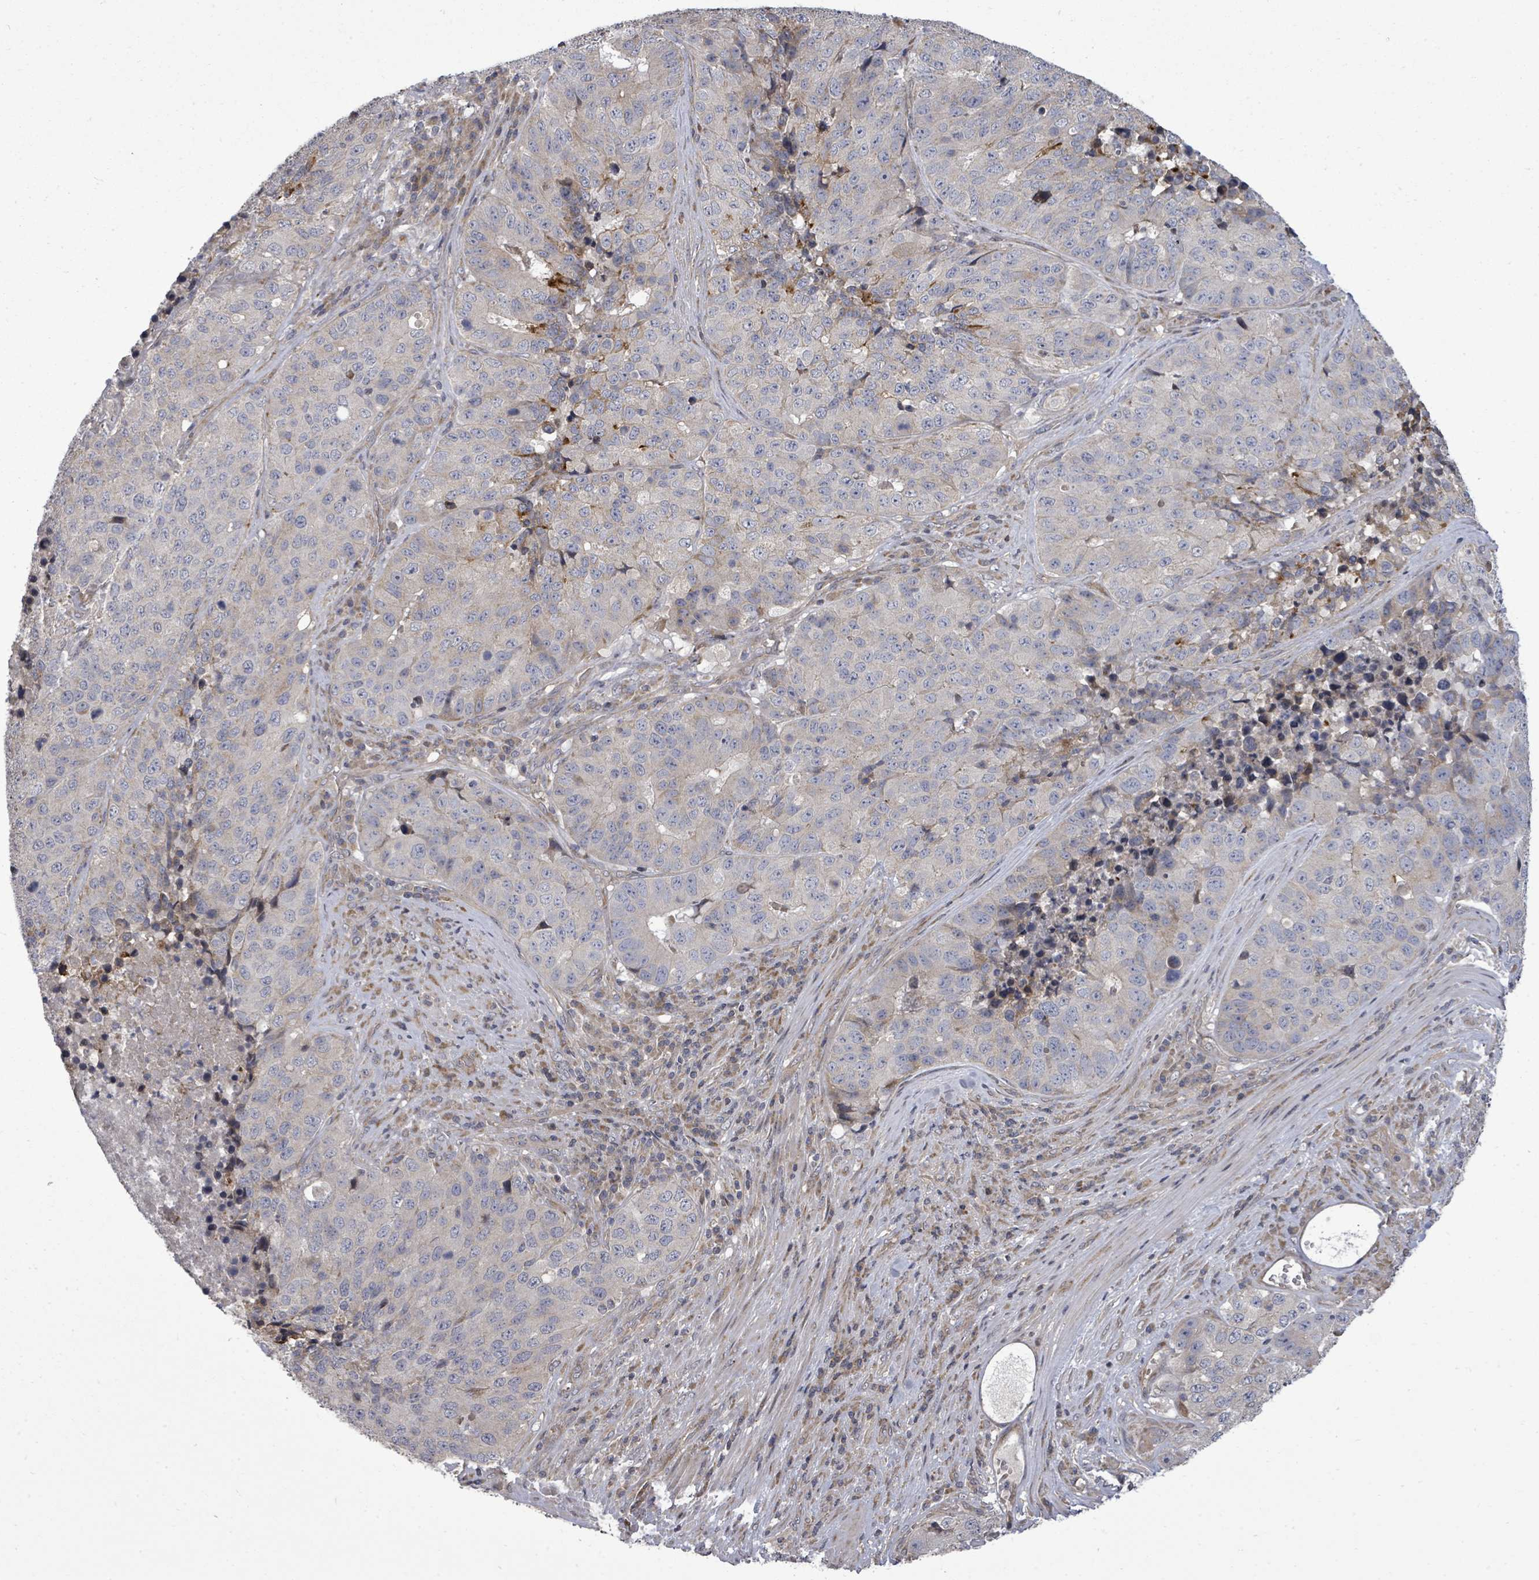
{"staining": {"intensity": "negative", "quantity": "none", "location": "none"}, "tissue": "stomach cancer", "cell_type": "Tumor cells", "image_type": "cancer", "snomed": [{"axis": "morphology", "description": "Adenocarcinoma, NOS"}, {"axis": "topography", "description": "Stomach"}], "caption": "Tumor cells are negative for protein expression in human stomach cancer. The staining is performed using DAB brown chromogen with nuclei counter-stained in using hematoxylin.", "gene": "KRTAP27-1", "patient": {"sex": "male", "age": 71}}